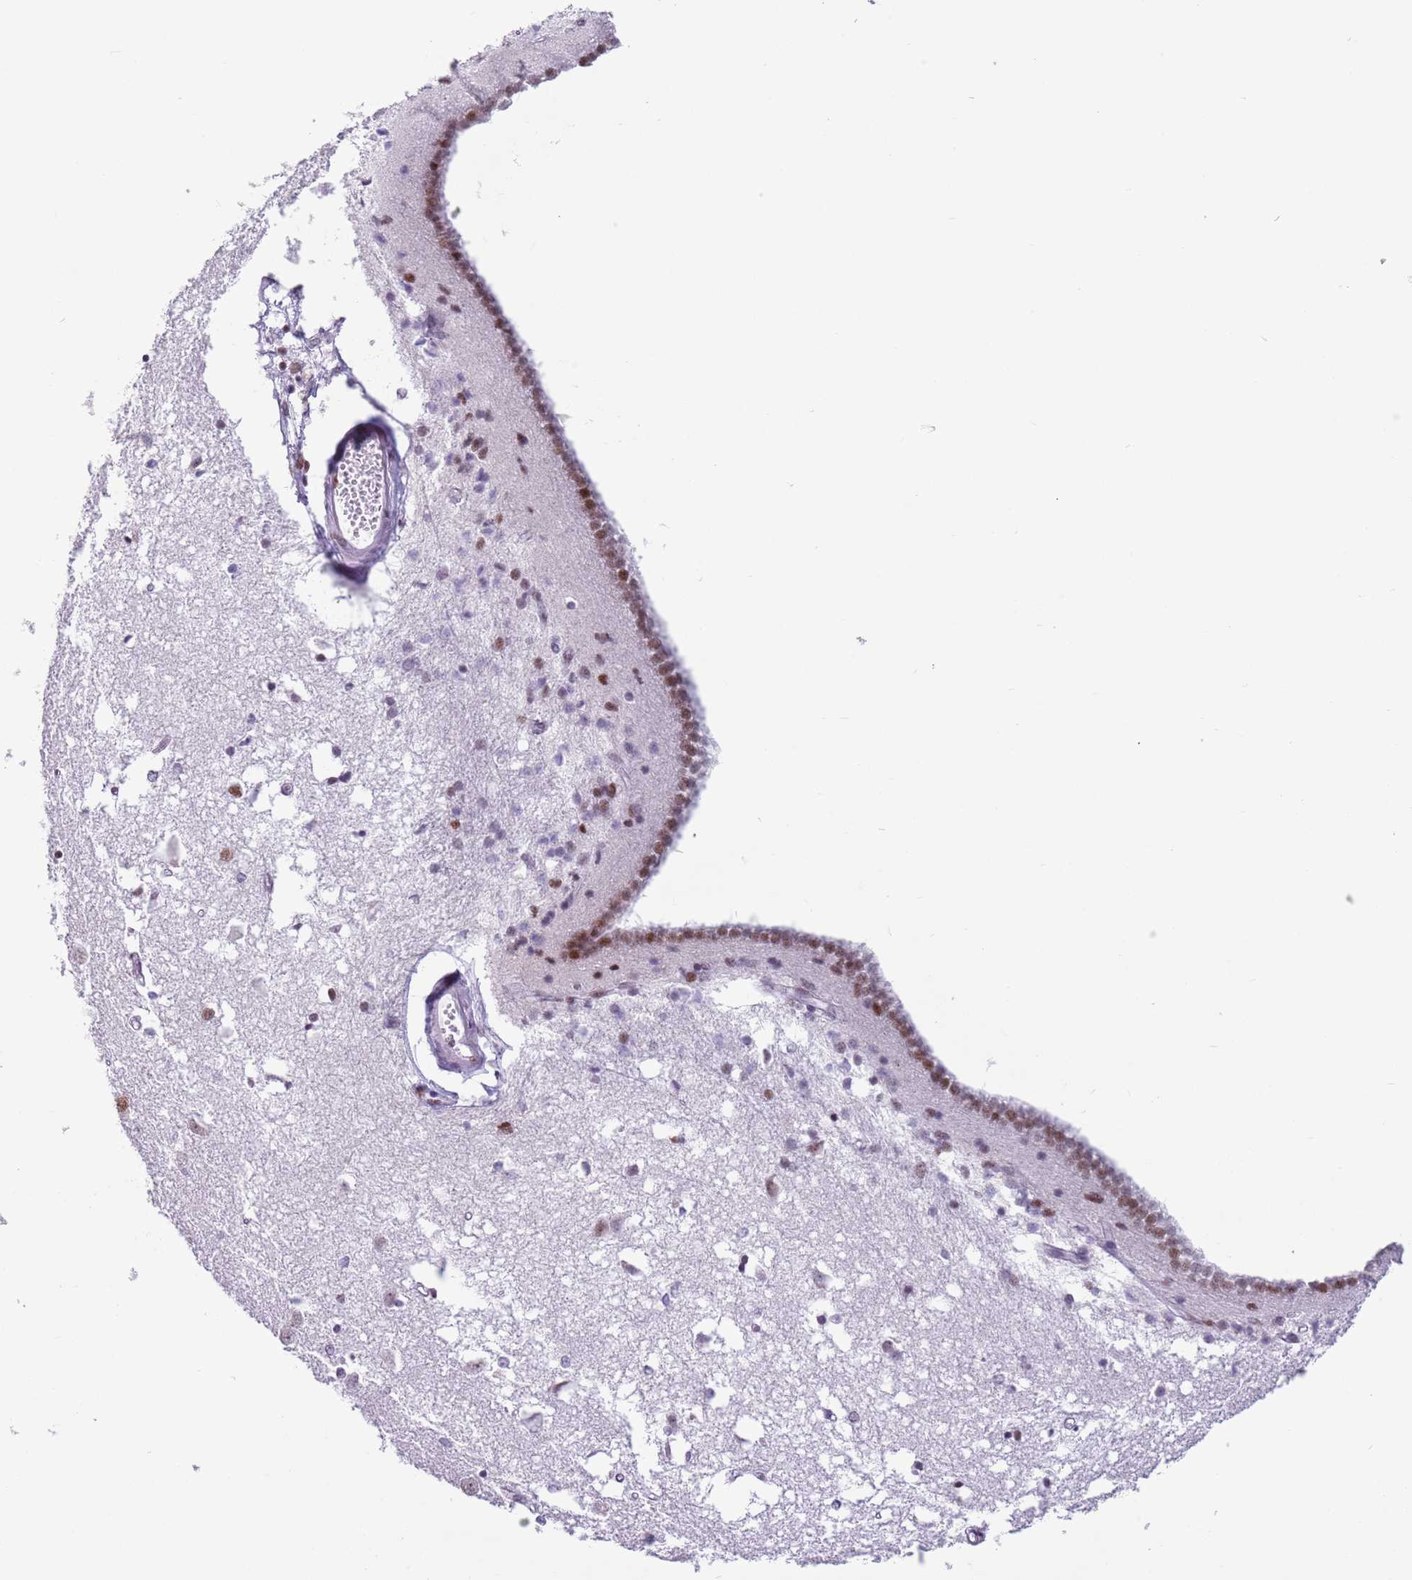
{"staining": {"intensity": "moderate", "quantity": "<25%", "location": "nuclear"}, "tissue": "caudate", "cell_type": "Glial cells", "image_type": "normal", "snomed": [{"axis": "morphology", "description": "Normal tissue, NOS"}, {"axis": "topography", "description": "Lateral ventricle wall"}], "caption": "Immunohistochemistry staining of unremarkable caudate, which demonstrates low levels of moderate nuclear staining in about <25% of glial cells indicating moderate nuclear protein staining. The staining was performed using DAB (3,3'-diaminobenzidine) (brown) for protein detection and nuclei were counterstained in hematoxylin (blue).", "gene": "FAM104B", "patient": {"sex": "male", "age": 45}}